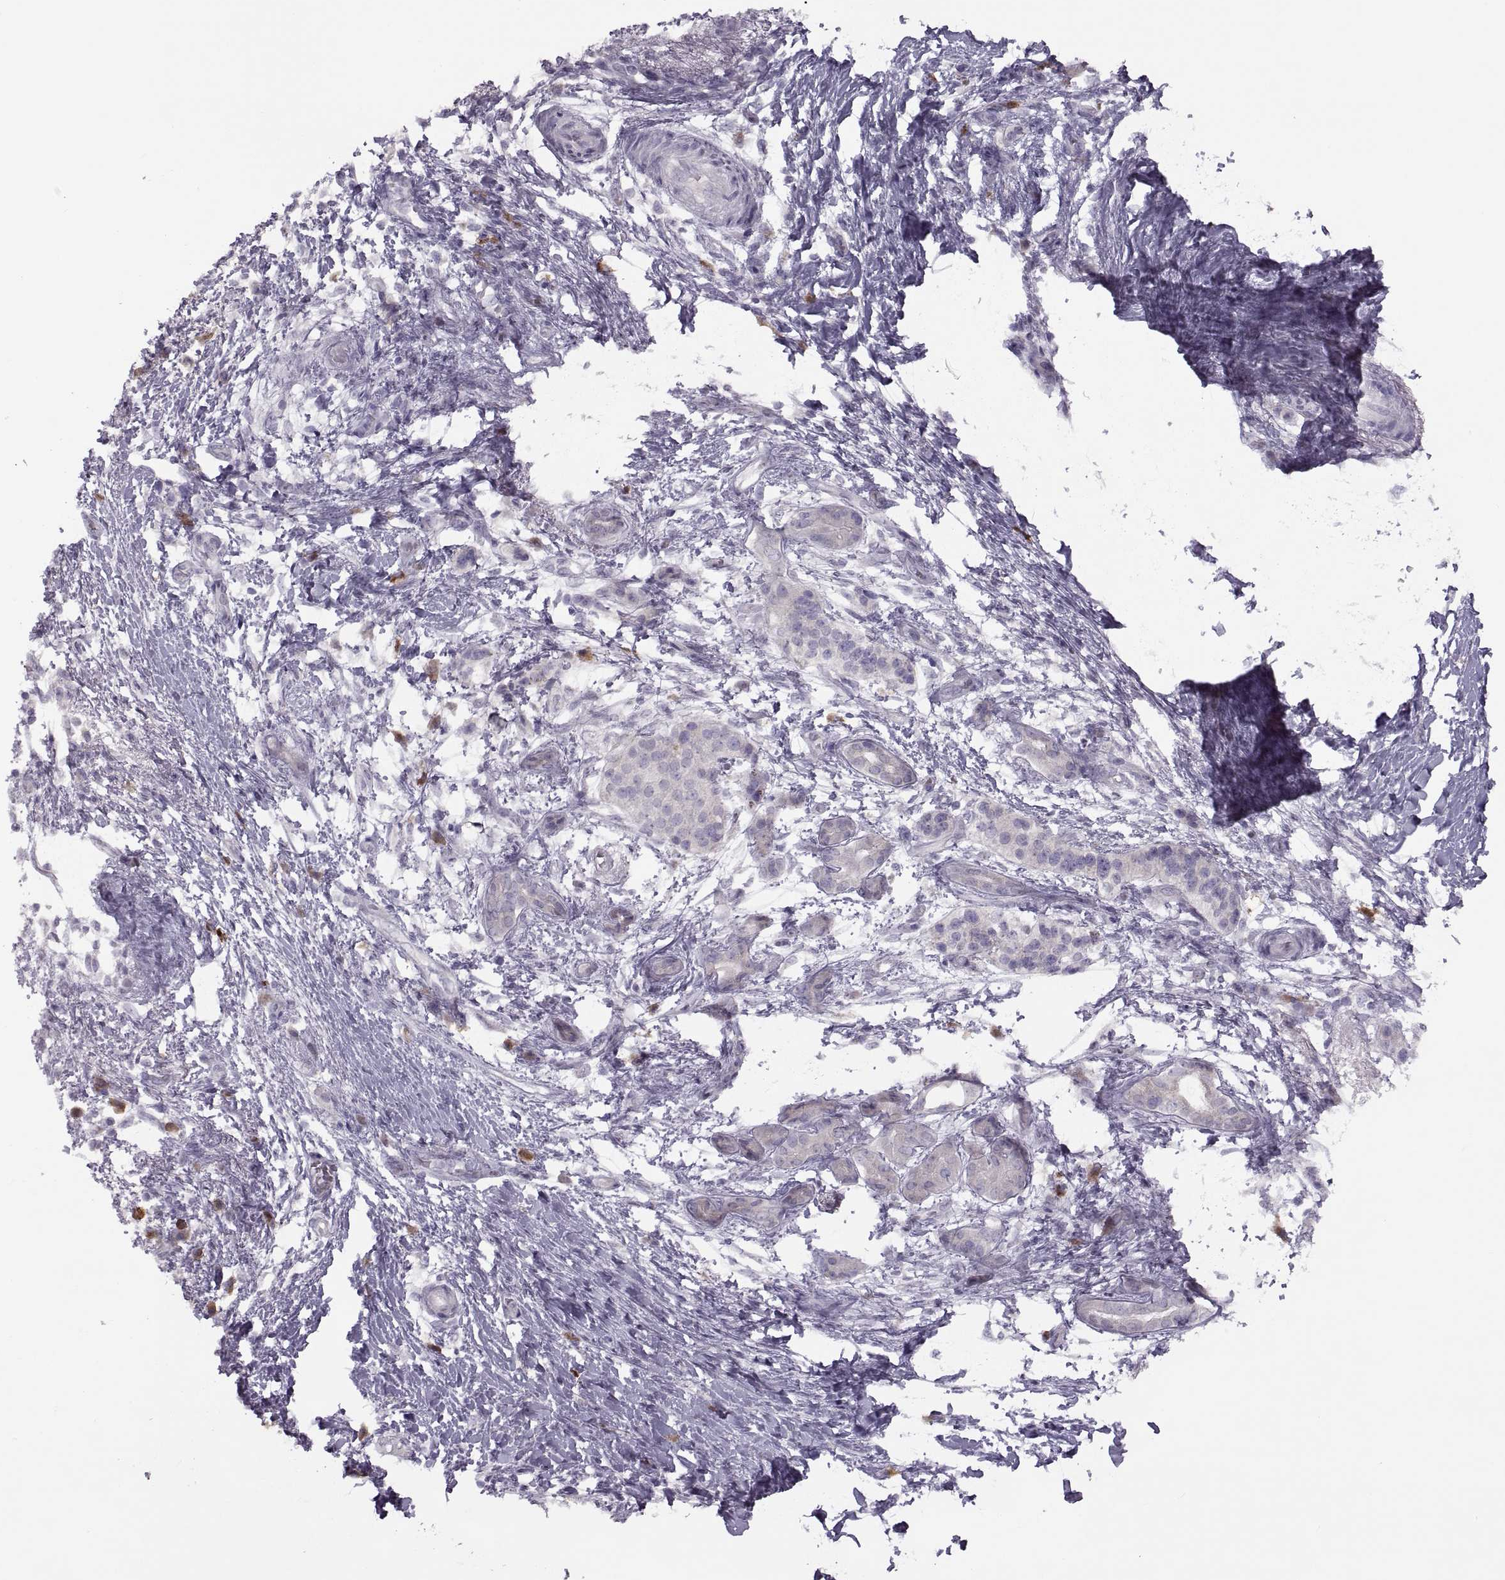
{"staining": {"intensity": "weak", "quantity": "25%-75%", "location": "cytoplasmic/membranous"}, "tissue": "pancreatic cancer", "cell_type": "Tumor cells", "image_type": "cancer", "snomed": [{"axis": "morphology", "description": "Adenocarcinoma, NOS"}, {"axis": "topography", "description": "Pancreas"}], "caption": "This is a histology image of immunohistochemistry (IHC) staining of pancreatic adenocarcinoma, which shows weak expression in the cytoplasmic/membranous of tumor cells.", "gene": "H2AP", "patient": {"sex": "female", "age": 72}}